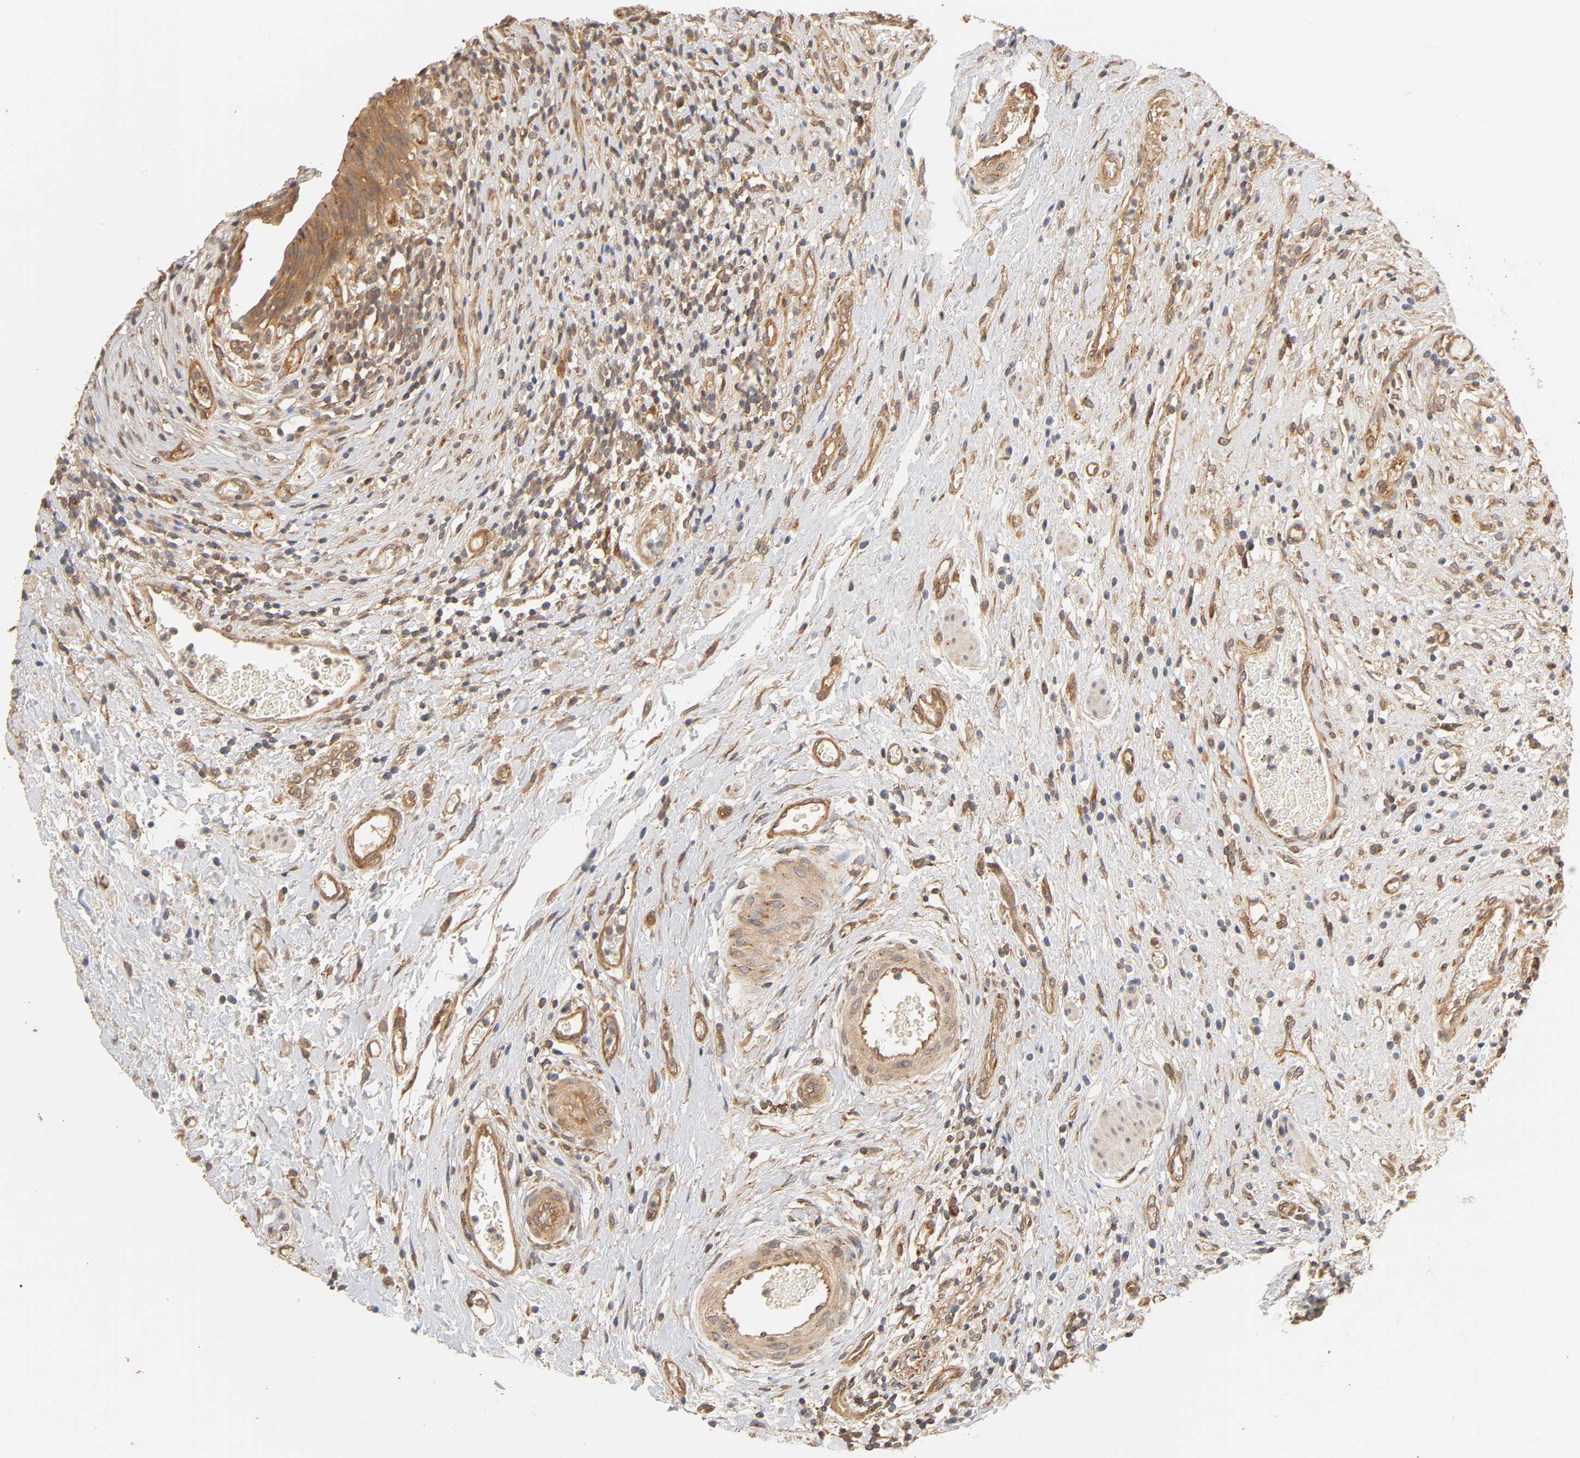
{"staining": {"intensity": "strong", "quantity": ">75%", "location": "cytoplasmic/membranous"}, "tissue": "urinary bladder", "cell_type": "Urothelial cells", "image_type": "normal", "snomed": [{"axis": "morphology", "description": "Normal tissue, NOS"}, {"axis": "morphology", "description": "Urothelial carcinoma, High grade"}, {"axis": "topography", "description": "Urinary bladder"}], "caption": "The histopathology image demonstrates staining of benign urinary bladder, revealing strong cytoplasmic/membranous protein expression (brown color) within urothelial cells.", "gene": "EPS8", "patient": {"sex": "male", "age": 51}}